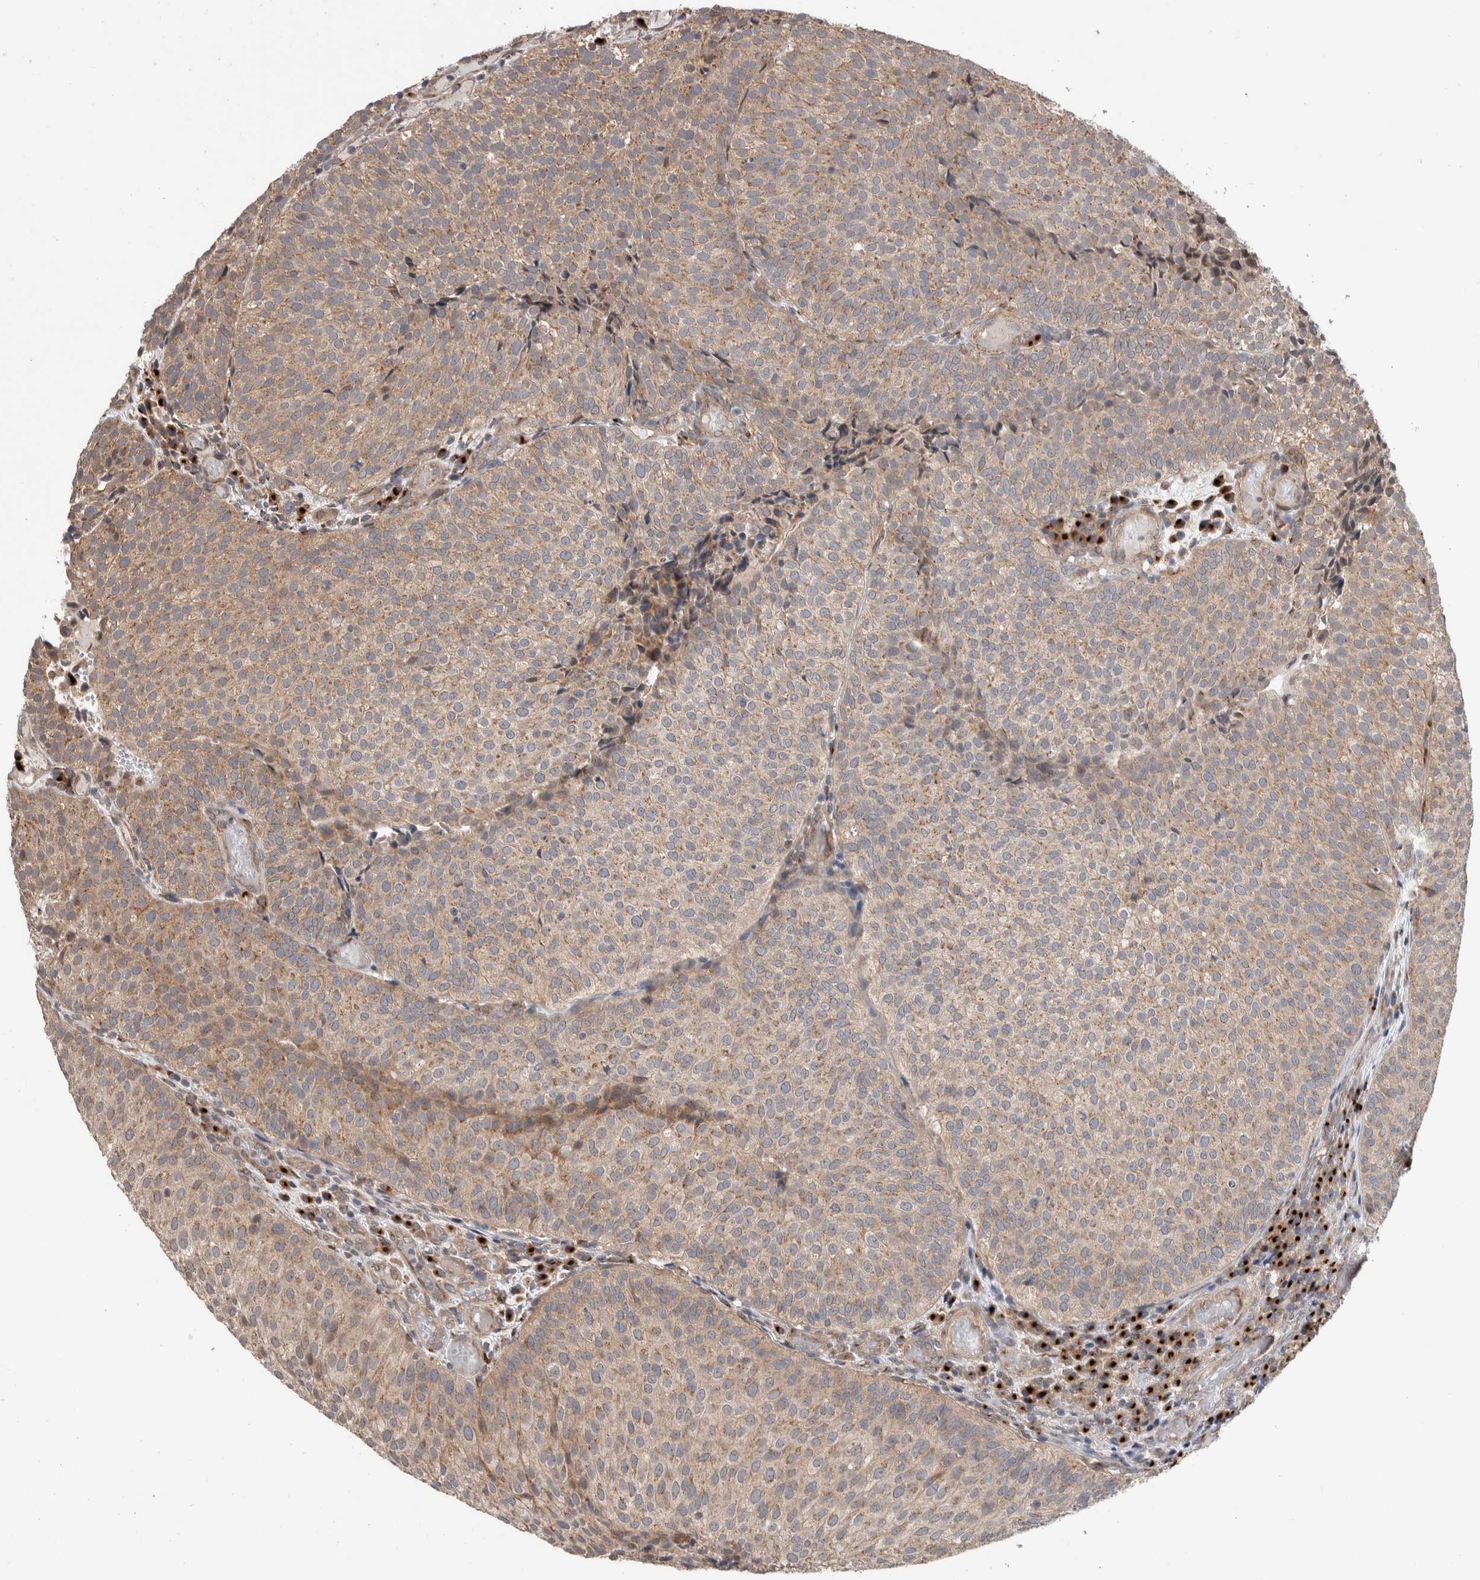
{"staining": {"intensity": "moderate", "quantity": ">75%", "location": "cytoplasmic/membranous"}, "tissue": "urothelial cancer", "cell_type": "Tumor cells", "image_type": "cancer", "snomed": [{"axis": "morphology", "description": "Urothelial carcinoma, Low grade"}, {"axis": "topography", "description": "Urinary bladder"}], "caption": "Tumor cells show moderate cytoplasmic/membranous staining in approximately >75% of cells in urothelial carcinoma (low-grade).", "gene": "TRIM5", "patient": {"sex": "male", "age": 86}}